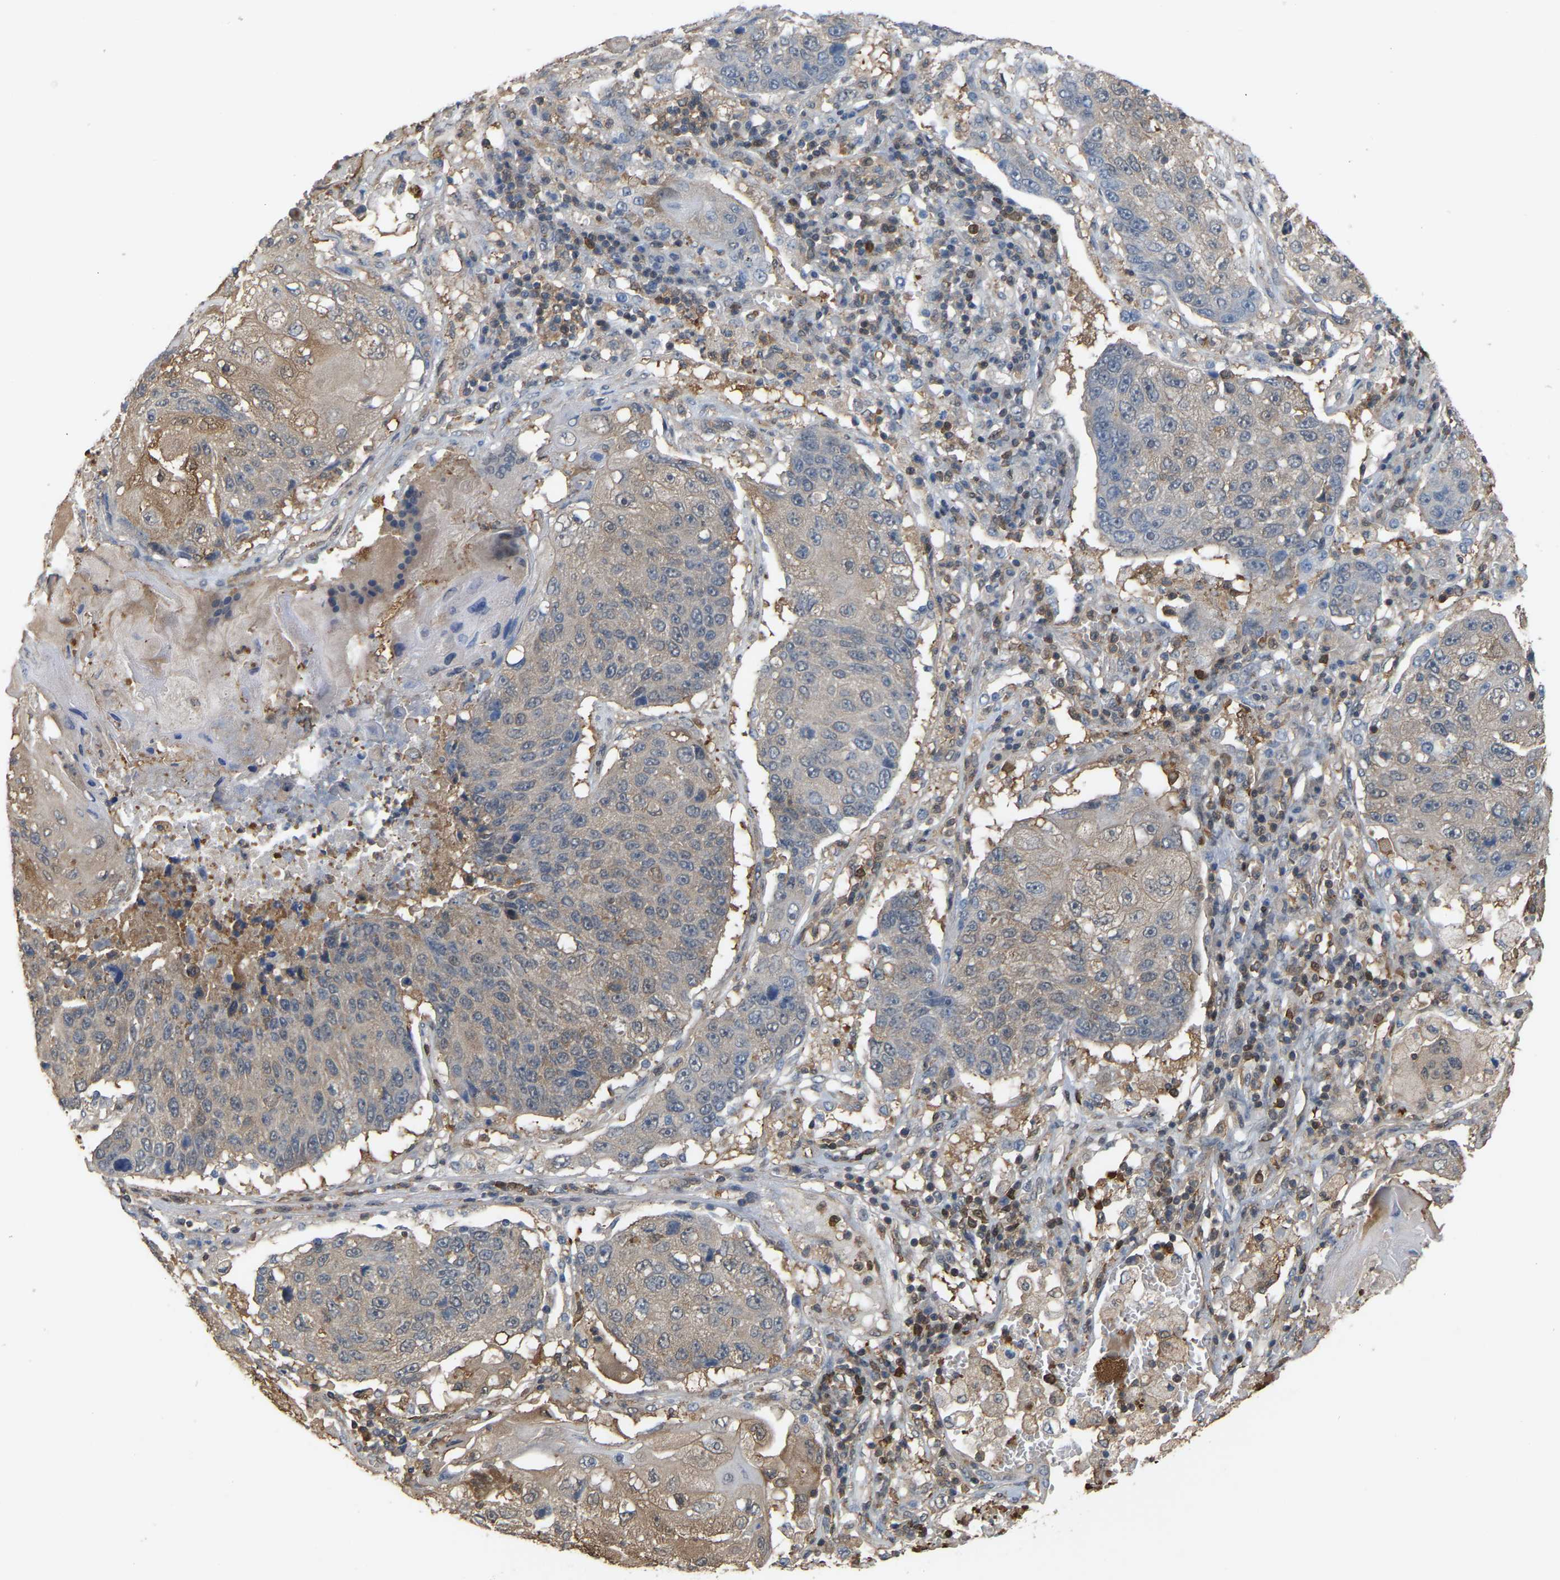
{"staining": {"intensity": "weak", "quantity": "<25%", "location": "cytoplasmic/membranous"}, "tissue": "lung cancer", "cell_type": "Tumor cells", "image_type": "cancer", "snomed": [{"axis": "morphology", "description": "Squamous cell carcinoma, NOS"}, {"axis": "topography", "description": "Lung"}], "caption": "There is no significant expression in tumor cells of lung cancer.", "gene": "MTPN", "patient": {"sex": "male", "age": 61}}